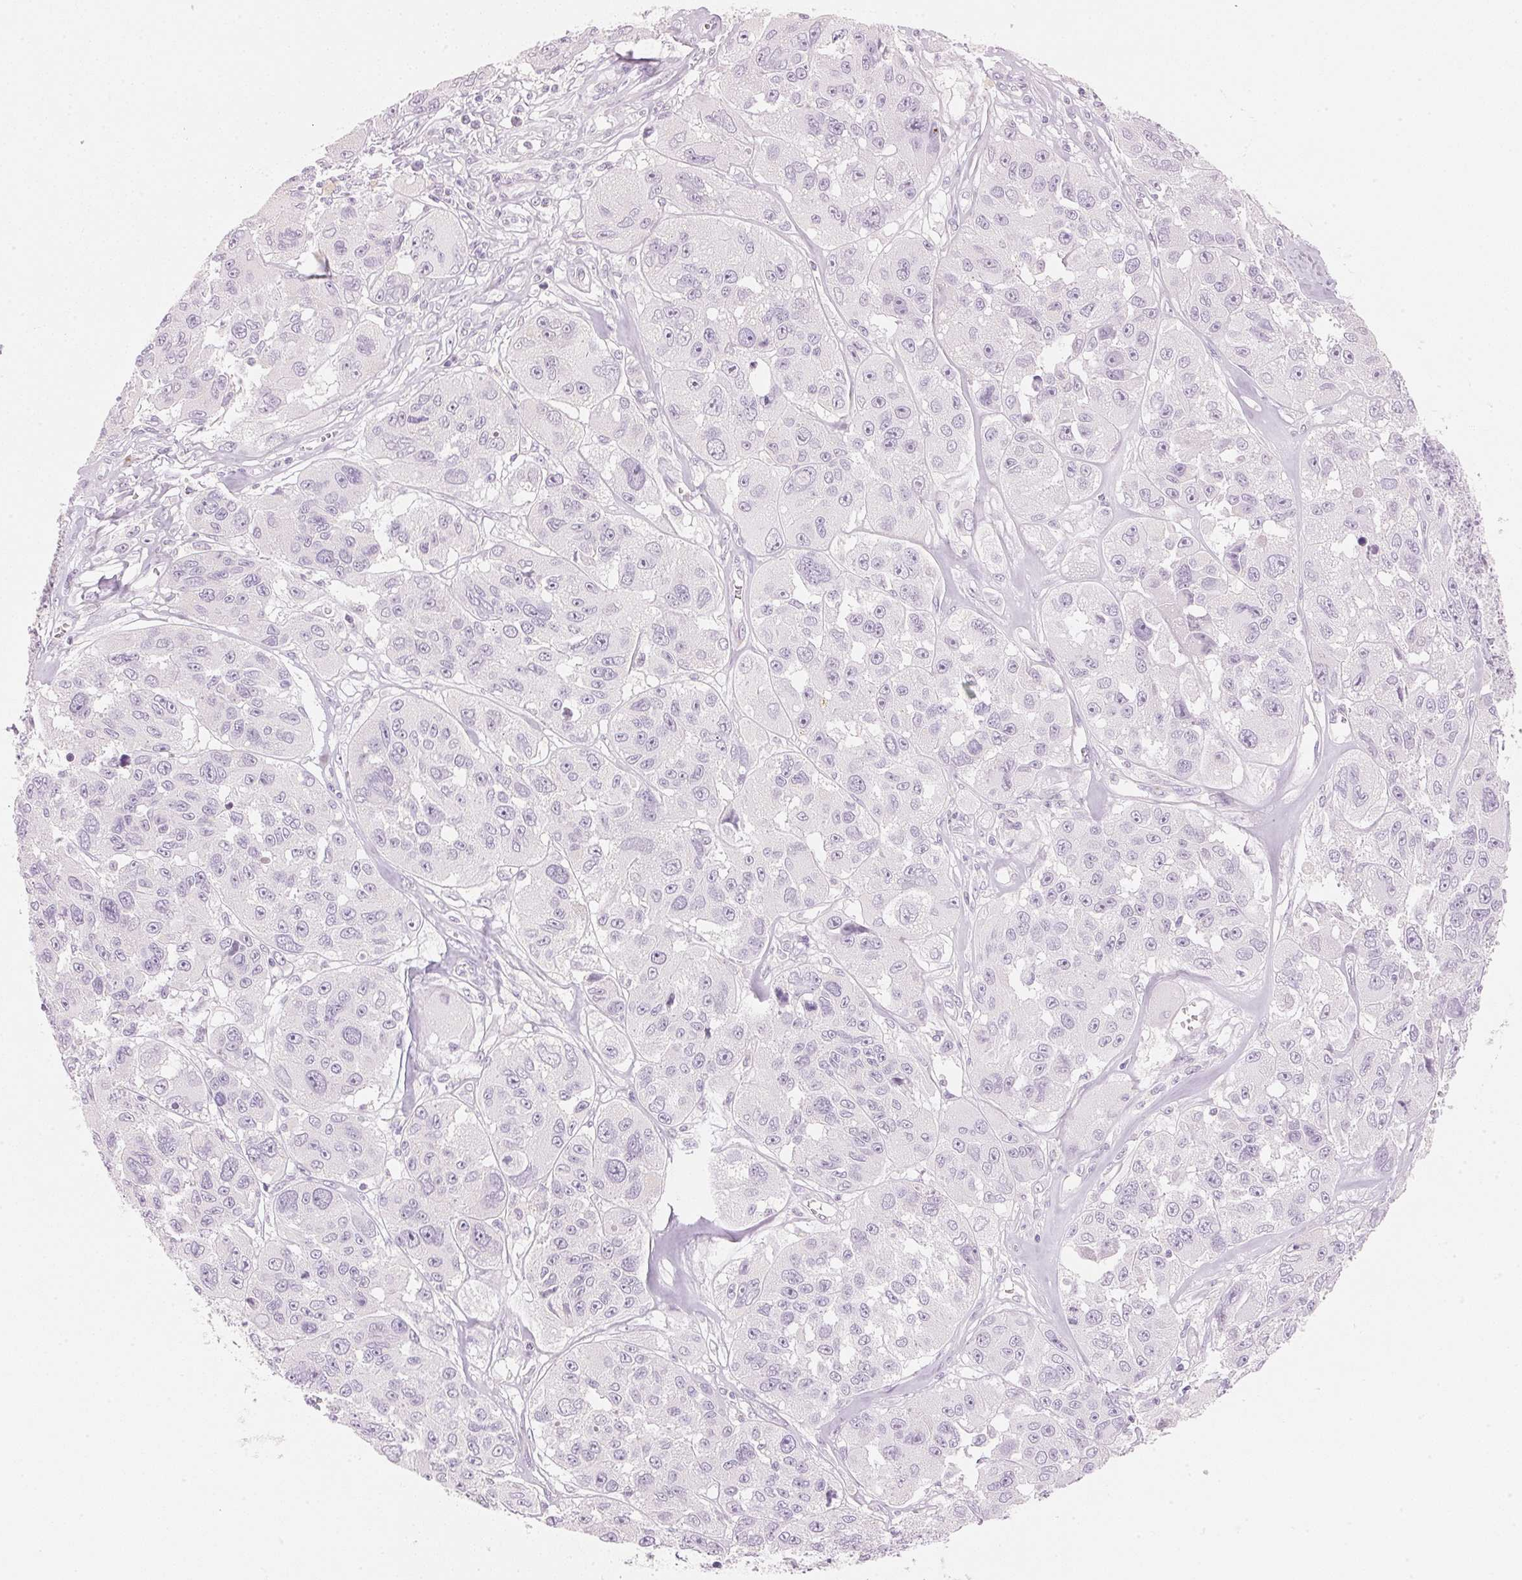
{"staining": {"intensity": "negative", "quantity": "none", "location": "none"}, "tissue": "melanoma", "cell_type": "Tumor cells", "image_type": "cancer", "snomed": [{"axis": "morphology", "description": "Malignant melanoma, NOS"}, {"axis": "topography", "description": "Skin"}], "caption": "There is no significant expression in tumor cells of malignant melanoma. (DAB (3,3'-diaminobenzidine) immunohistochemistry with hematoxylin counter stain).", "gene": "HOXB13", "patient": {"sex": "female", "age": 66}}